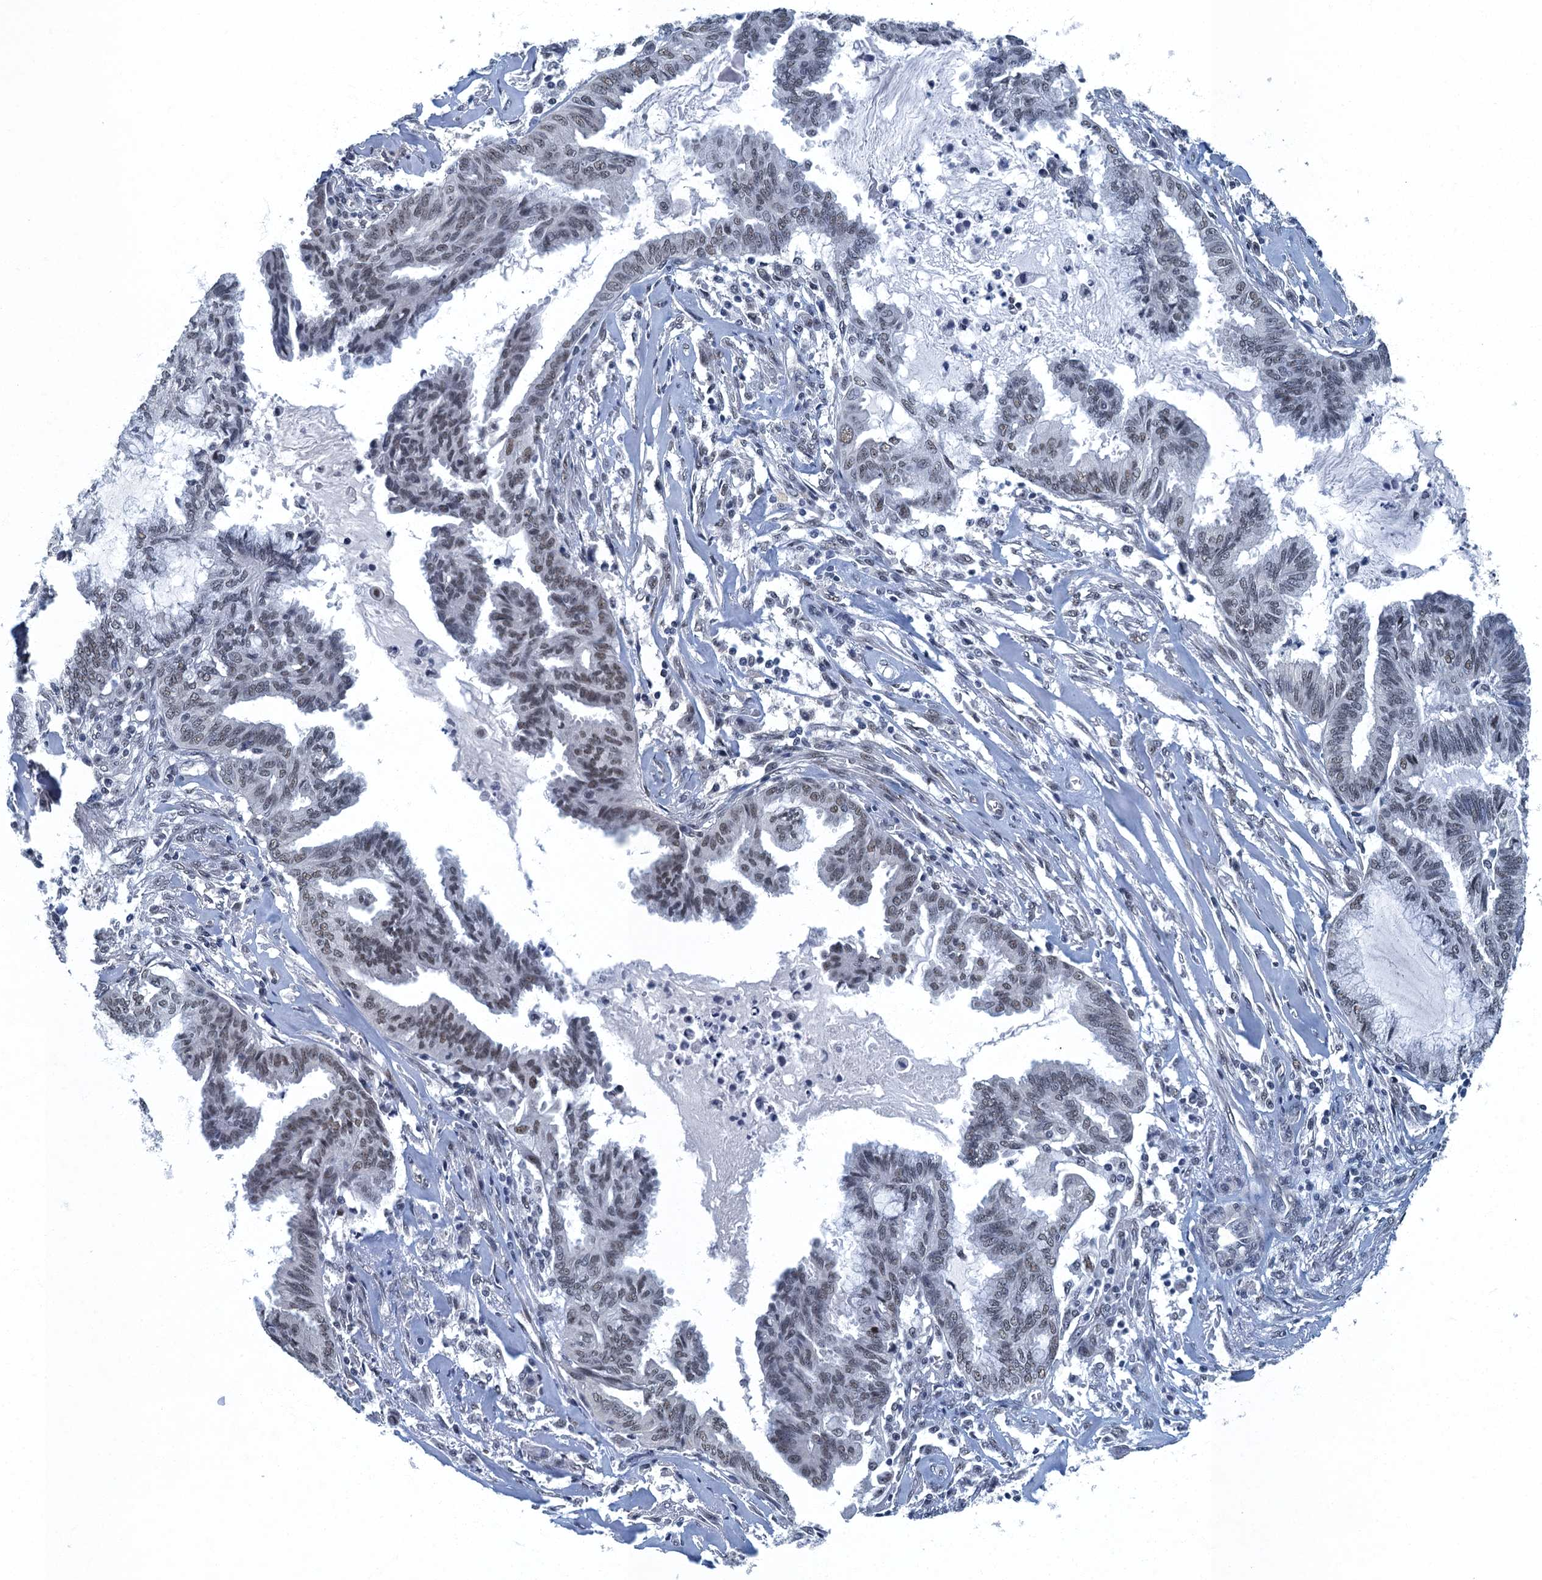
{"staining": {"intensity": "moderate", "quantity": "<25%", "location": "nuclear"}, "tissue": "endometrial cancer", "cell_type": "Tumor cells", "image_type": "cancer", "snomed": [{"axis": "morphology", "description": "Adenocarcinoma, NOS"}, {"axis": "topography", "description": "Endometrium"}], "caption": "Protein expression analysis of human endometrial adenocarcinoma reveals moderate nuclear staining in approximately <25% of tumor cells. Using DAB (brown) and hematoxylin (blue) stains, captured at high magnification using brightfield microscopy.", "gene": "GADL1", "patient": {"sex": "female", "age": 86}}